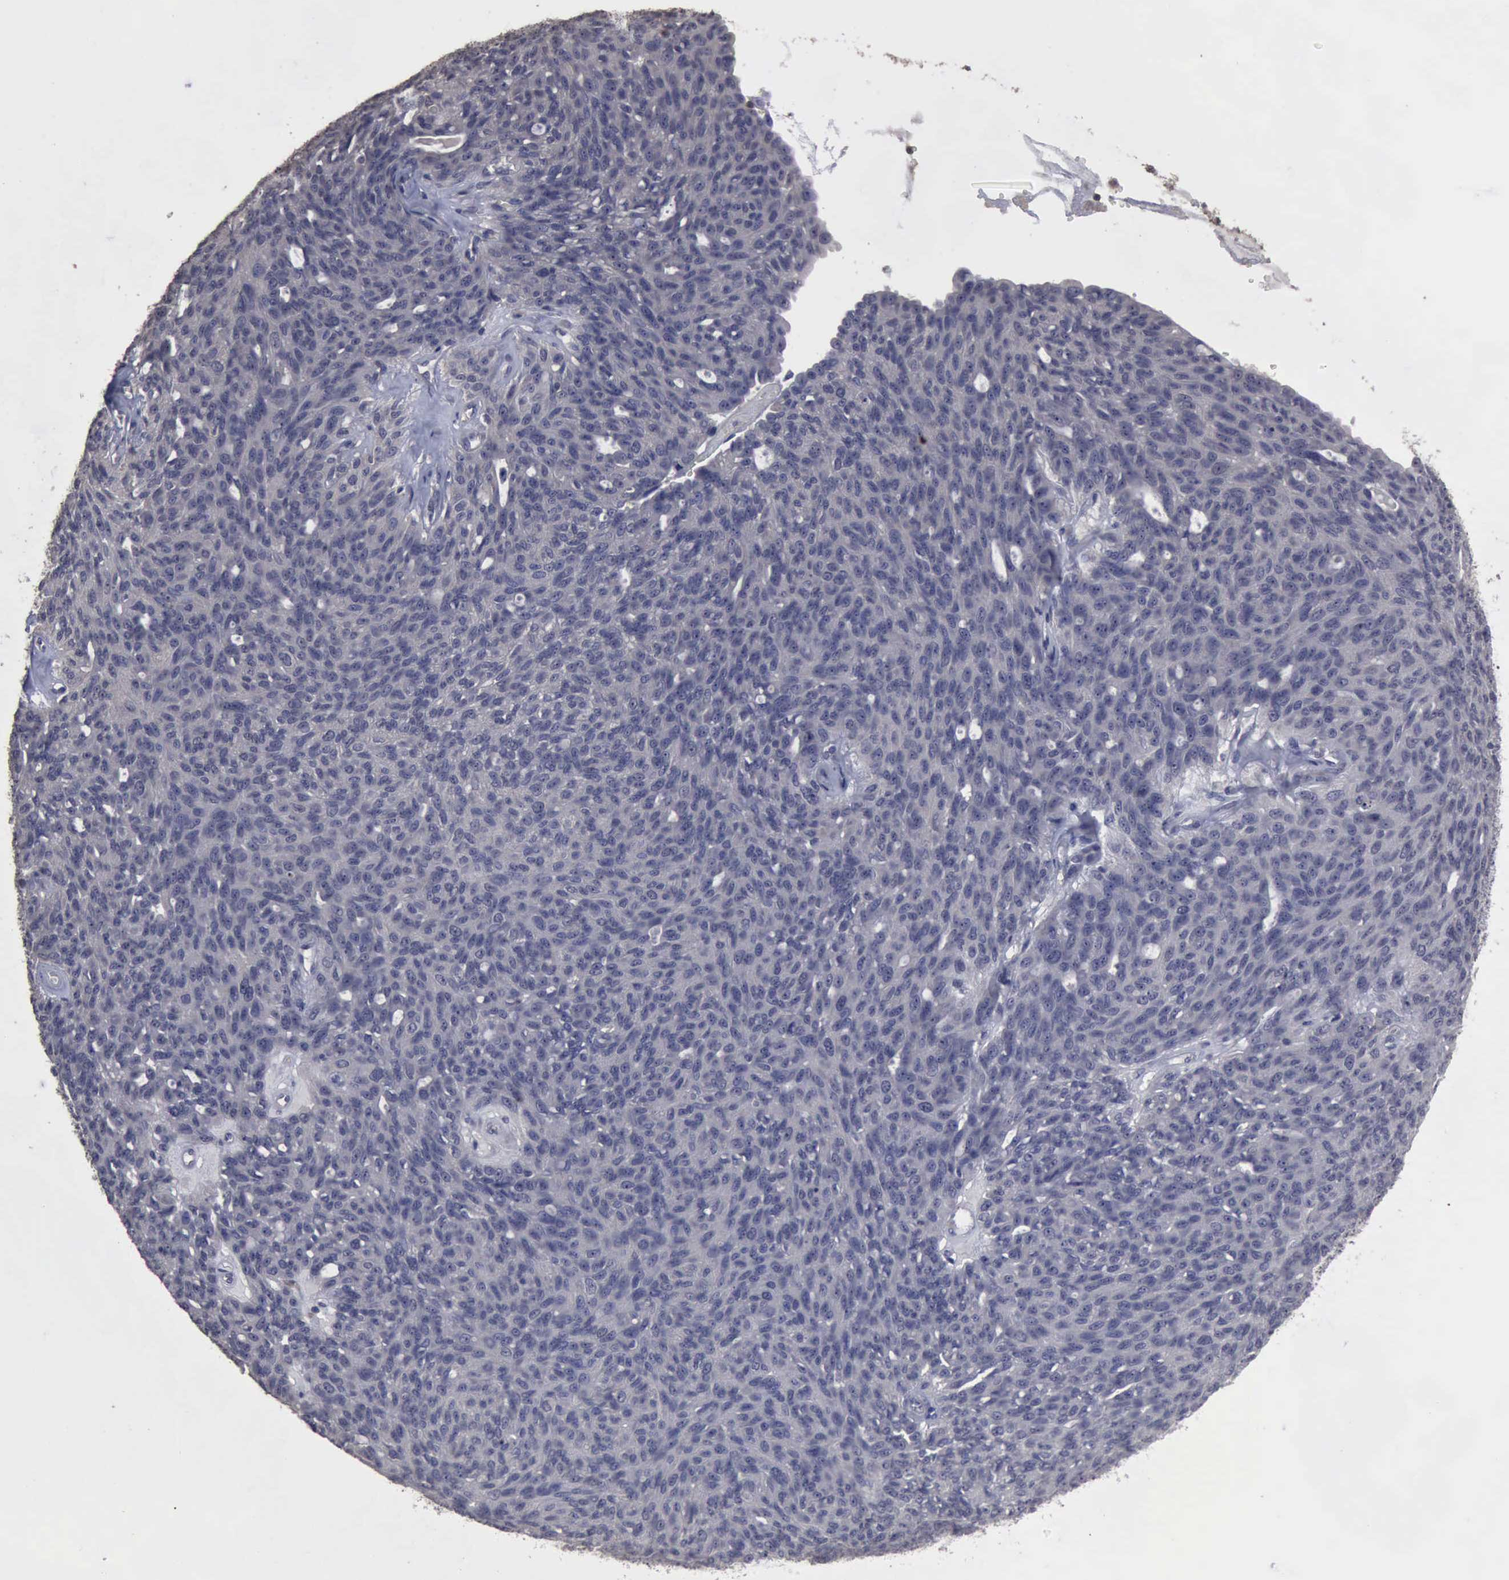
{"staining": {"intensity": "negative", "quantity": "none", "location": "none"}, "tissue": "ovarian cancer", "cell_type": "Tumor cells", "image_type": "cancer", "snomed": [{"axis": "morphology", "description": "Carcinoma, endometroid"}, {"axis": "topography", "description": "Ovary"}], "caption": "A high-resolution photomicrograph shows immunohistochemistry (IHC) staining of ovarian cancer, which exhibits no significant positivity in tumor cells. (DAB (3,3'-diaminobenzidine) IHC, high magnification).", "gene": "CRKL", "patient": {"sex": "female", "age": 60}}